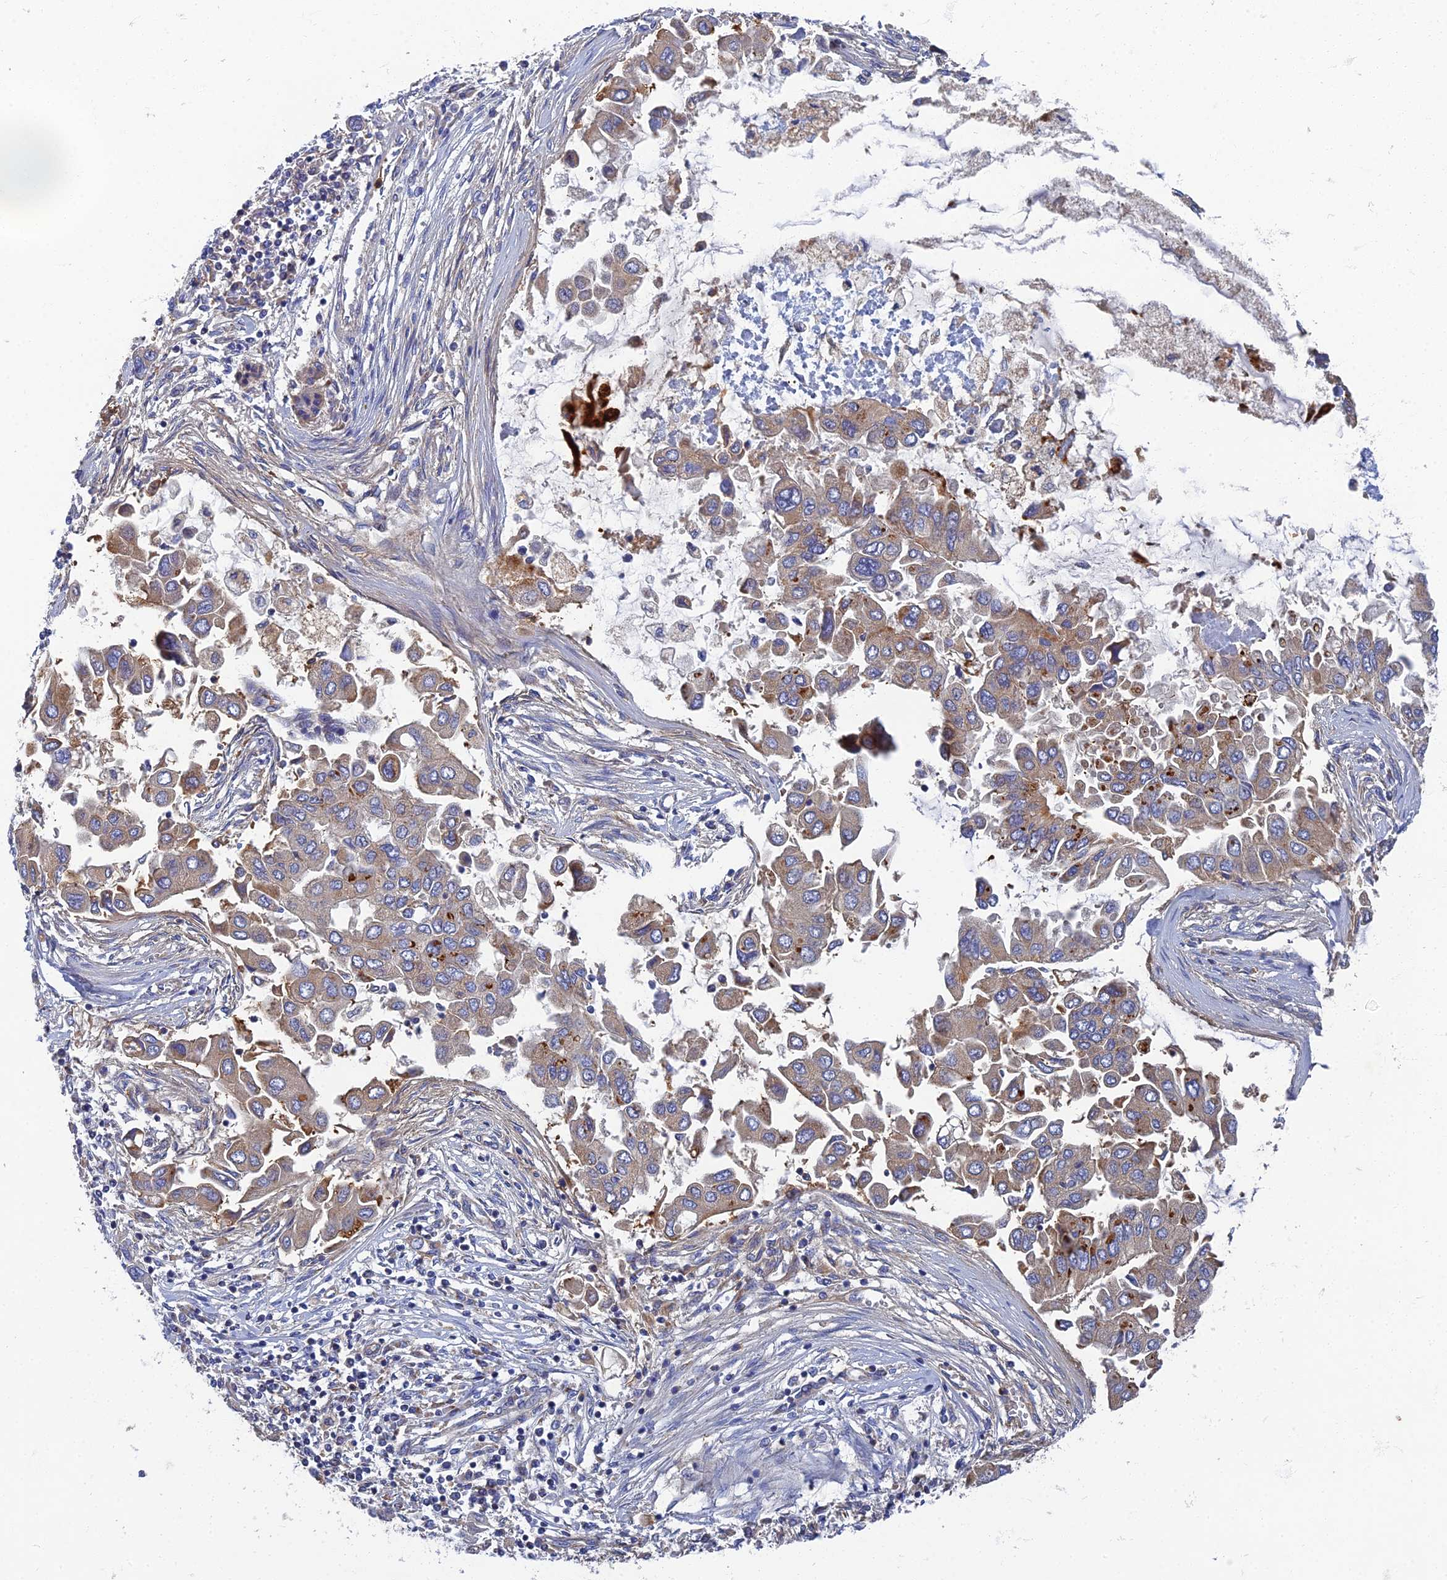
{"staining": {"intensity": "weak", "quantity": "25%-75%", "location": "cytoplasmic/membranous"}, "tissue": "lung cancer", "cell_type": "Tumor cells", "image_type": "cancer", "snomed": [{"axis": "morphology", "description": "Adenocarcinoma, NOS"}, {"axis": "topography", "description": "Lung"}], "caption": "Tumor cells display weak cytoplasmic/membranous positivity in about 25%-75% of cells in adenocarcinoma (lung).", "gene": "RNASEK", "patient": {"sex": "female", "age": 76}}